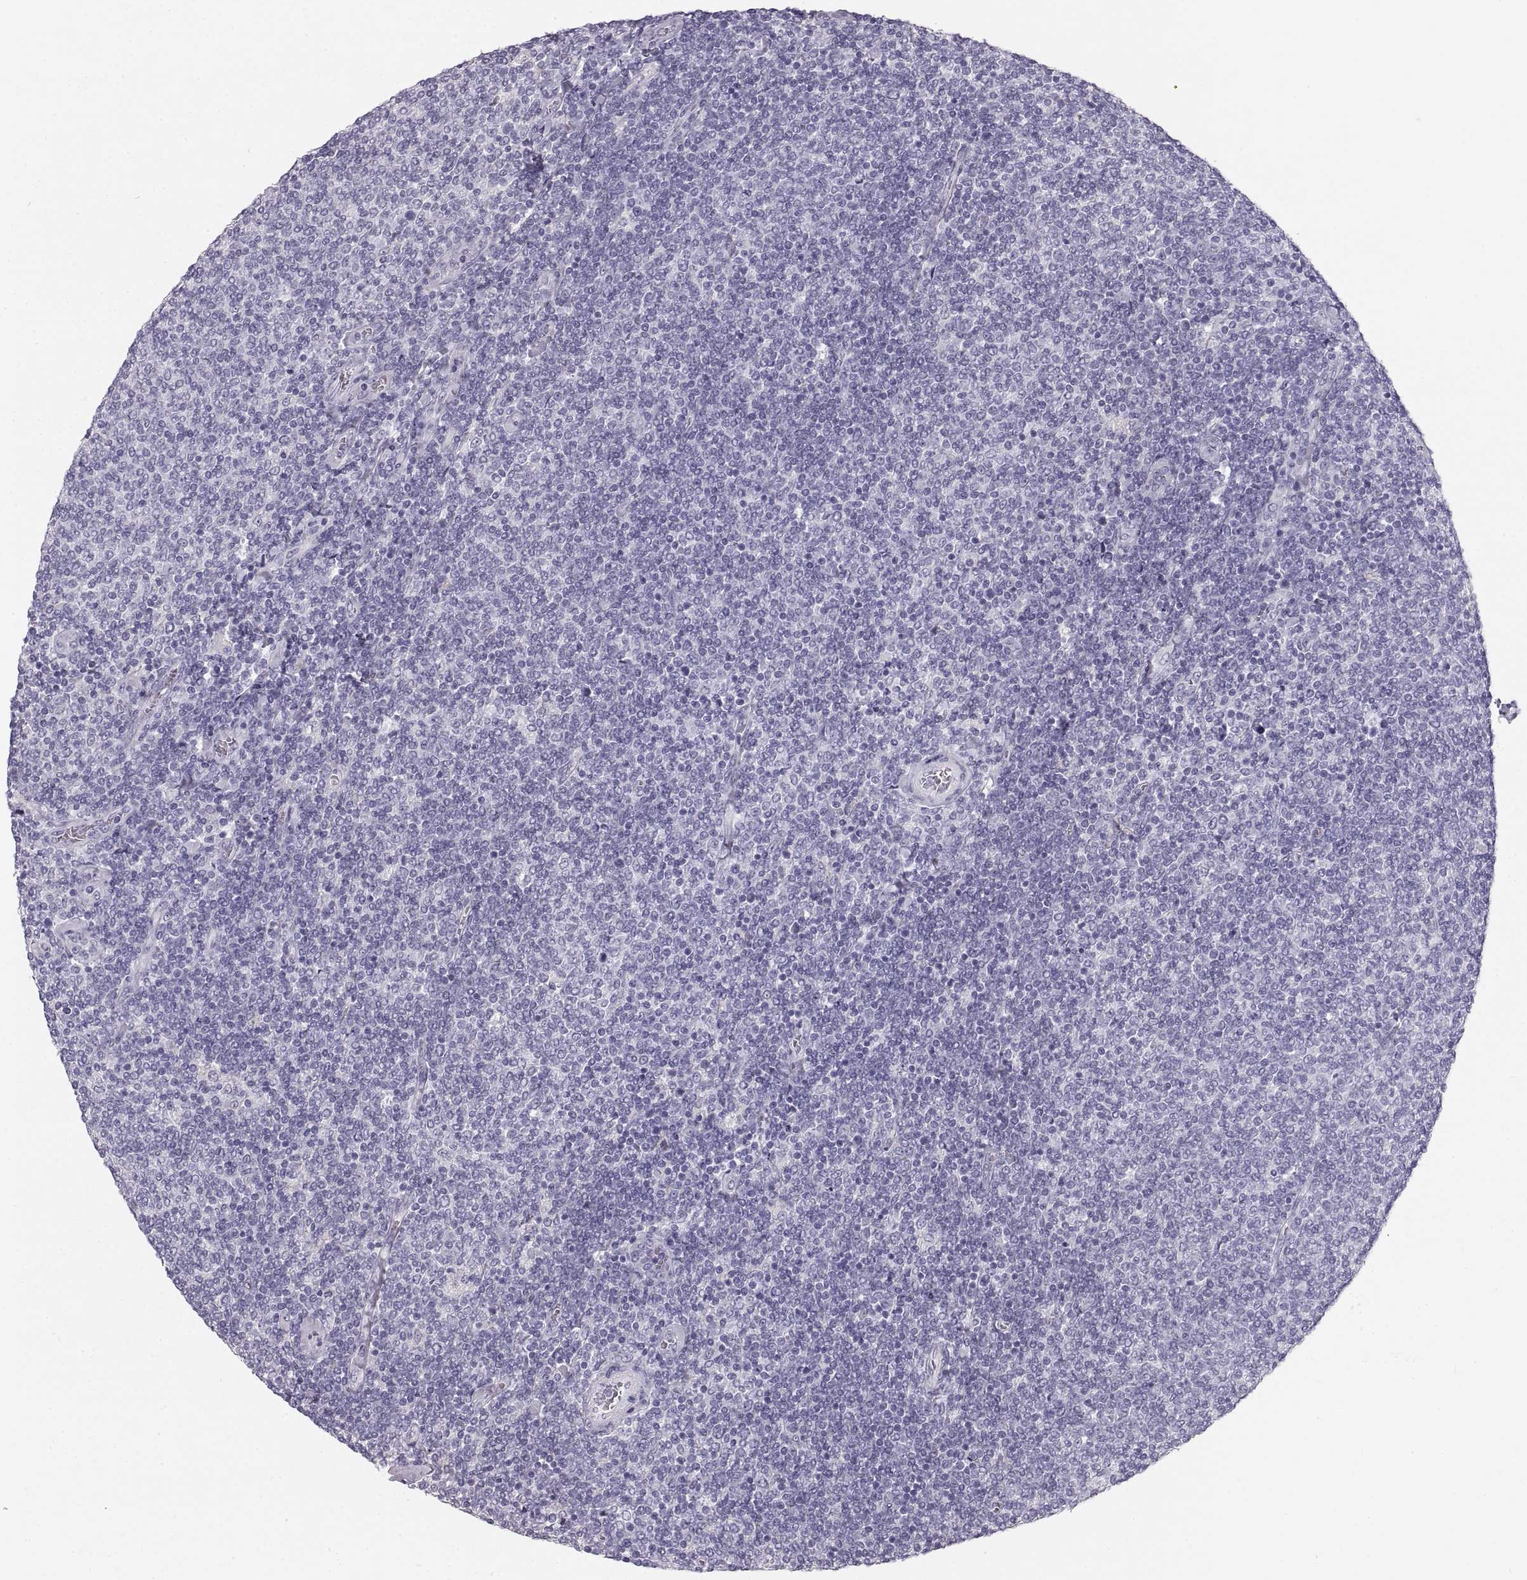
{"staining": {"intensity": "negative", "quantity": "none", "location": "none"}, "tissue": "lymphoma", "cell_type": "Tumor cells", "image_type": "cancer", "snomed": [{"axis": "morphology", "description": "Malignant lymphoma, non-Hodgkin's type, Low grade"}, {"axis": "topography", "description": "Lymph node"}], "caption": "Immunohistochemistry (IHC) photomicrograph of neoplastic tissue: lymphoma stained with DAB (3,3'-diaminobenzidine) exhibits no significant protein staining in tumor cells. The staining was performed using DAB to visualize the protein expression in brown, while the nuclei were stained in blue with hematoxylin (Magnification: 20x).", "gene": "CRYAA", "patient": {"sex": "male", "age": 52}}